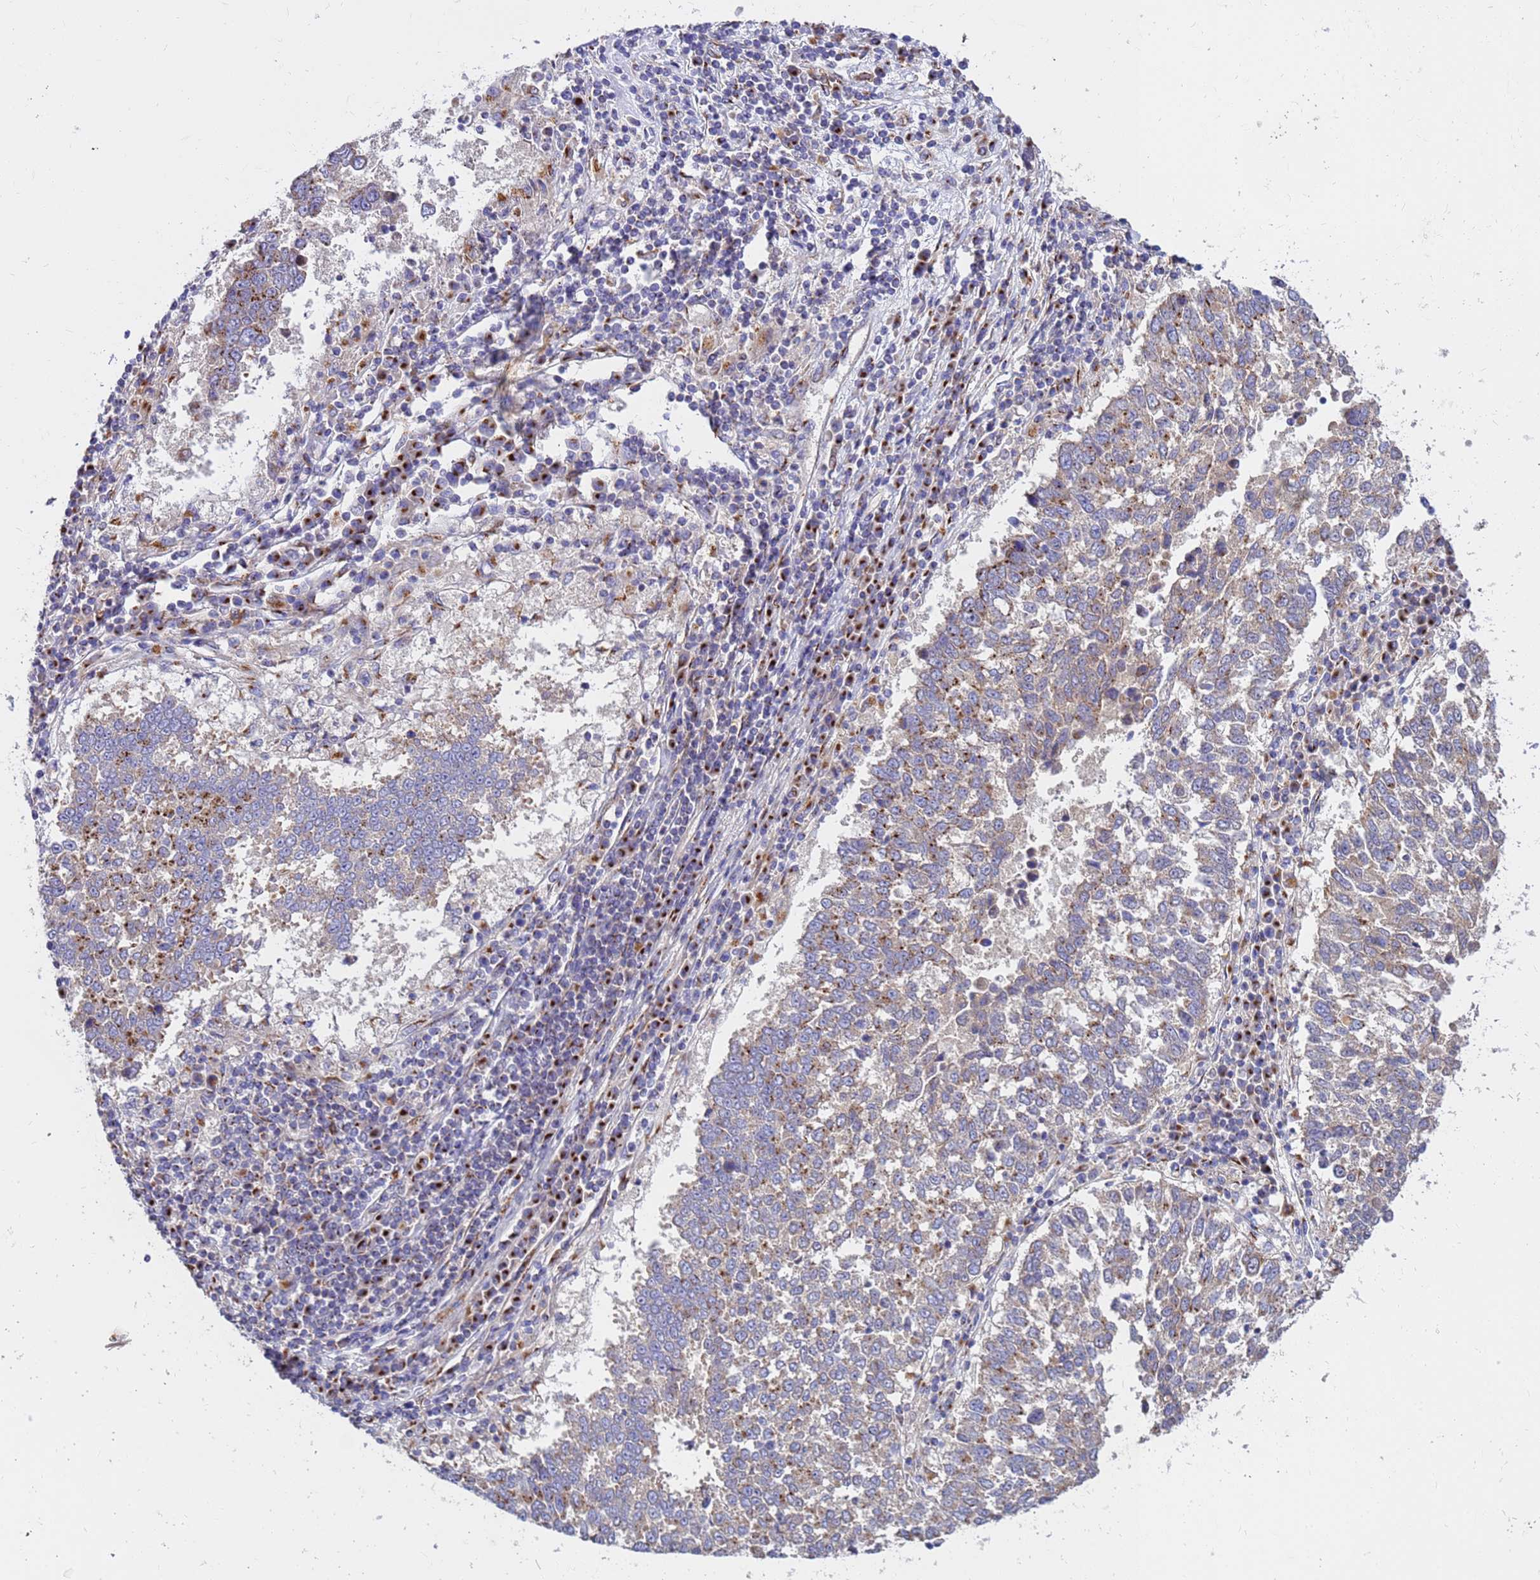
{"staining": {"intensity": "moderate", "quantity": "25%-75%", "location": "cytoplasmic/membranous"}, "tissue": "lung cancer", "cell_type": "Tumor cells", "image_type": "cancer", "snomed": [{"axis": "morphology", "description": "Squamous cell carcinoma, NOS"}, {"axis": "topography", "description": "Lung"}], "caption": "Protein expression by IHC reveals moderate cytoplasmic/membranous expression in about 25%-75% of tumor cells in squamous cell carcinoma (lung). The protein is shown in brown color, while the nuclei are stained blue.", "gene": "HPS3", "patient": {"sex": "male", "age": 73}}